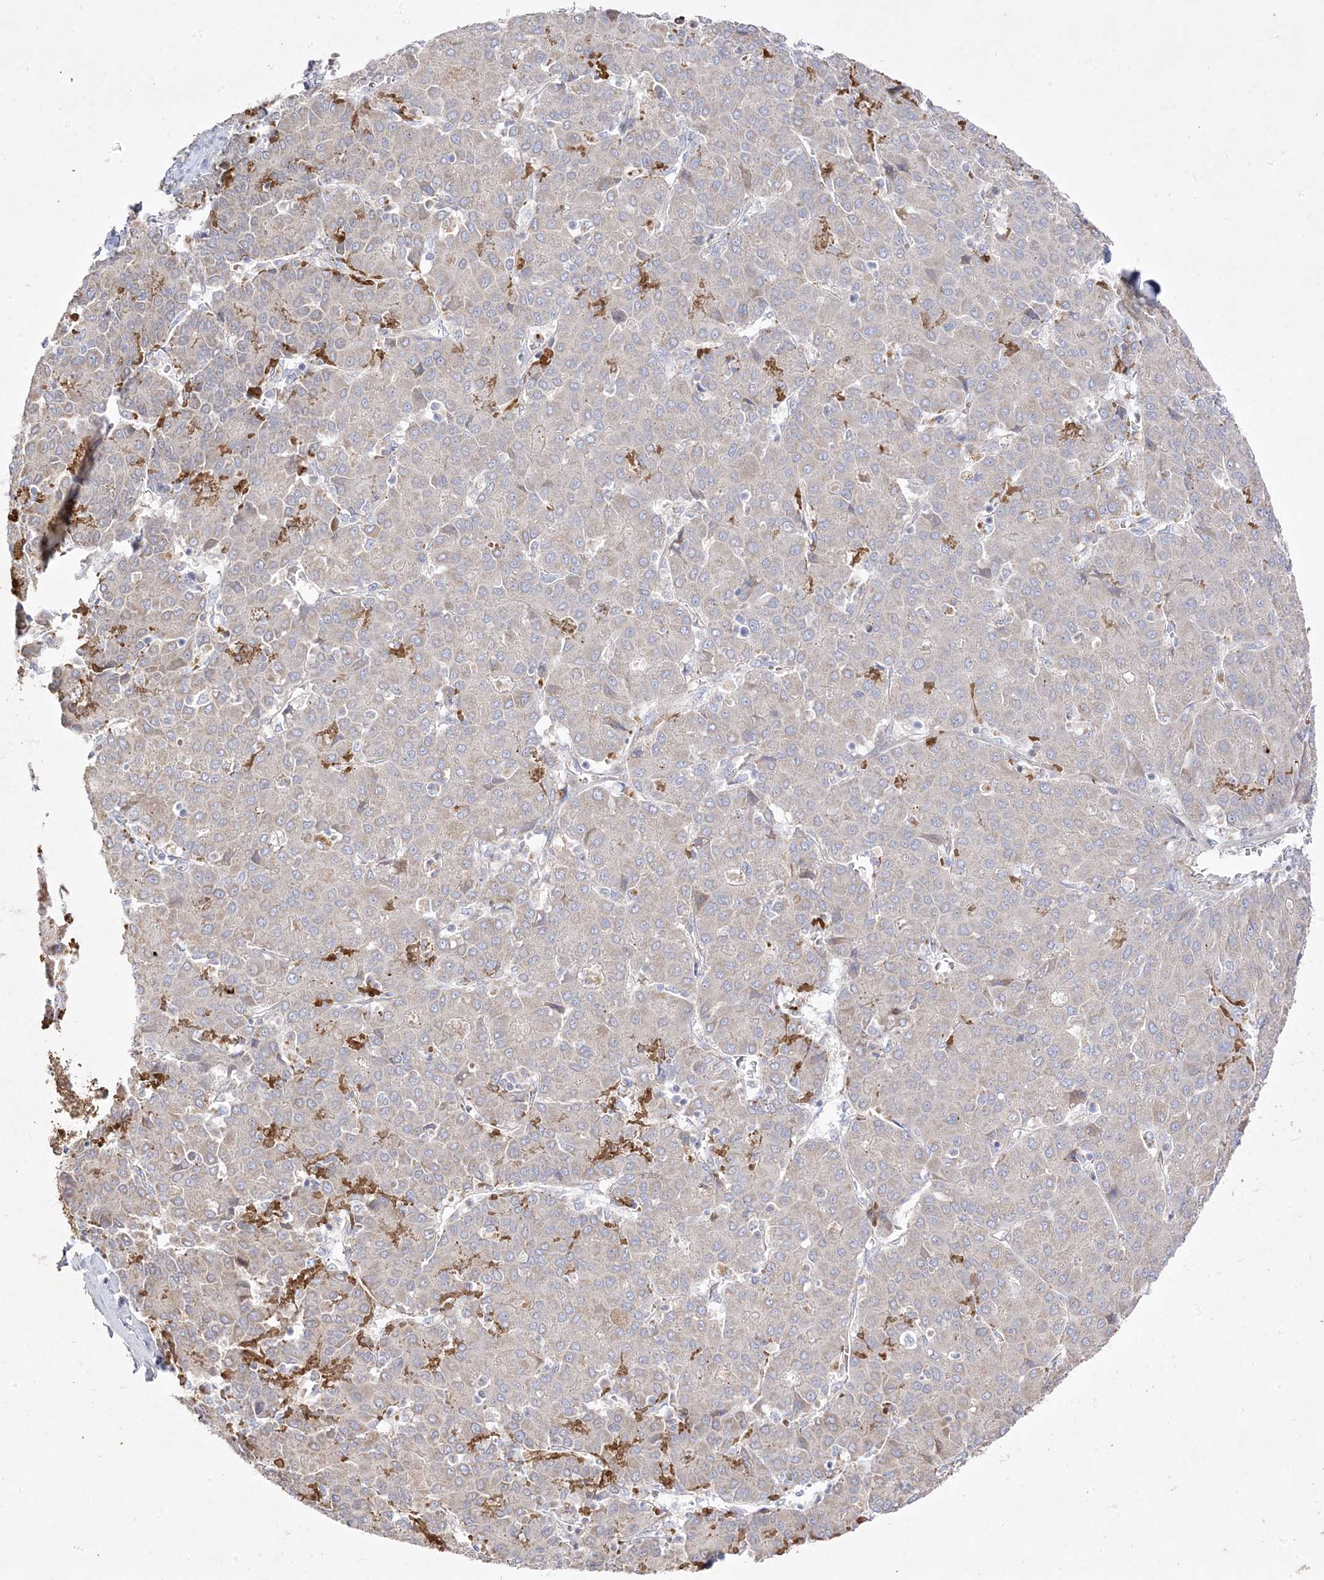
{"staining": {"intensity": "negative", "quantity": "none", "location": "none"}, "tissue": "liver cancer", "cell_type": "Tumor cells", "image_type": "cancer", "snomed": [{"axis": "morphology", "description": "Carcinoma, Hepatocellular, NOS"}, {"axis": "topography", "description": "Liver"}], "caption": "Liver cancer was stained to show a protein in brown. There is no significant staining in tumor cells.", "gene": "TRANK1", "patient": {"sex": "male", "age": 65}}